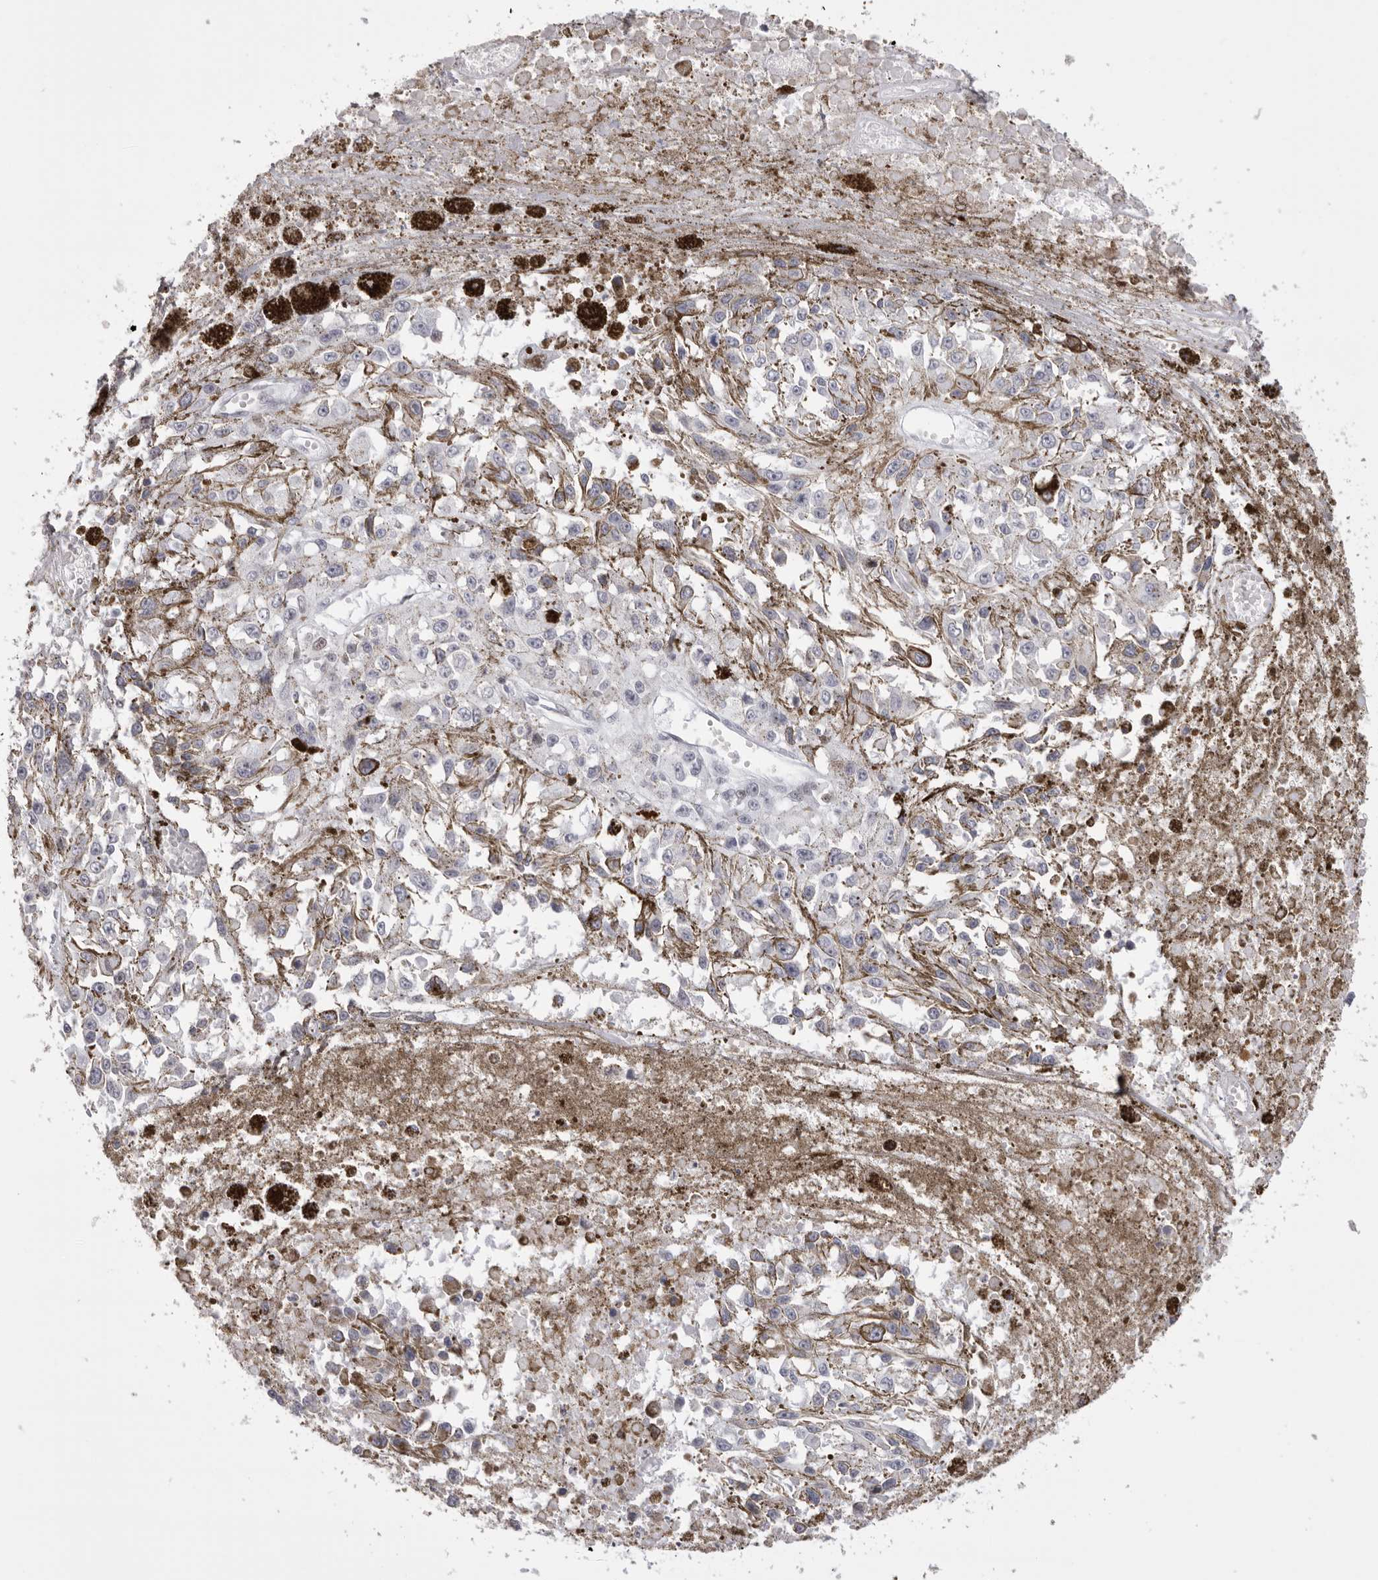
{"staining": {"intensity": "negative", "quantity": "none", "location": "none"}, "tissue": "melanoma", "cell_type": "Tumor cells", "image_type": "cancer", "snomed": [{"axis": "morphology", "description": "Malignant melanoma, Metastatic site"}, {"axis": "topography", "description": "Lymph node"}], "caption": "This is an IHC photomicrograph of human melanoma. There is no staining in tumor cells.", "gene": "MAFK", "patient": {"sex": "male", "age": 59}}